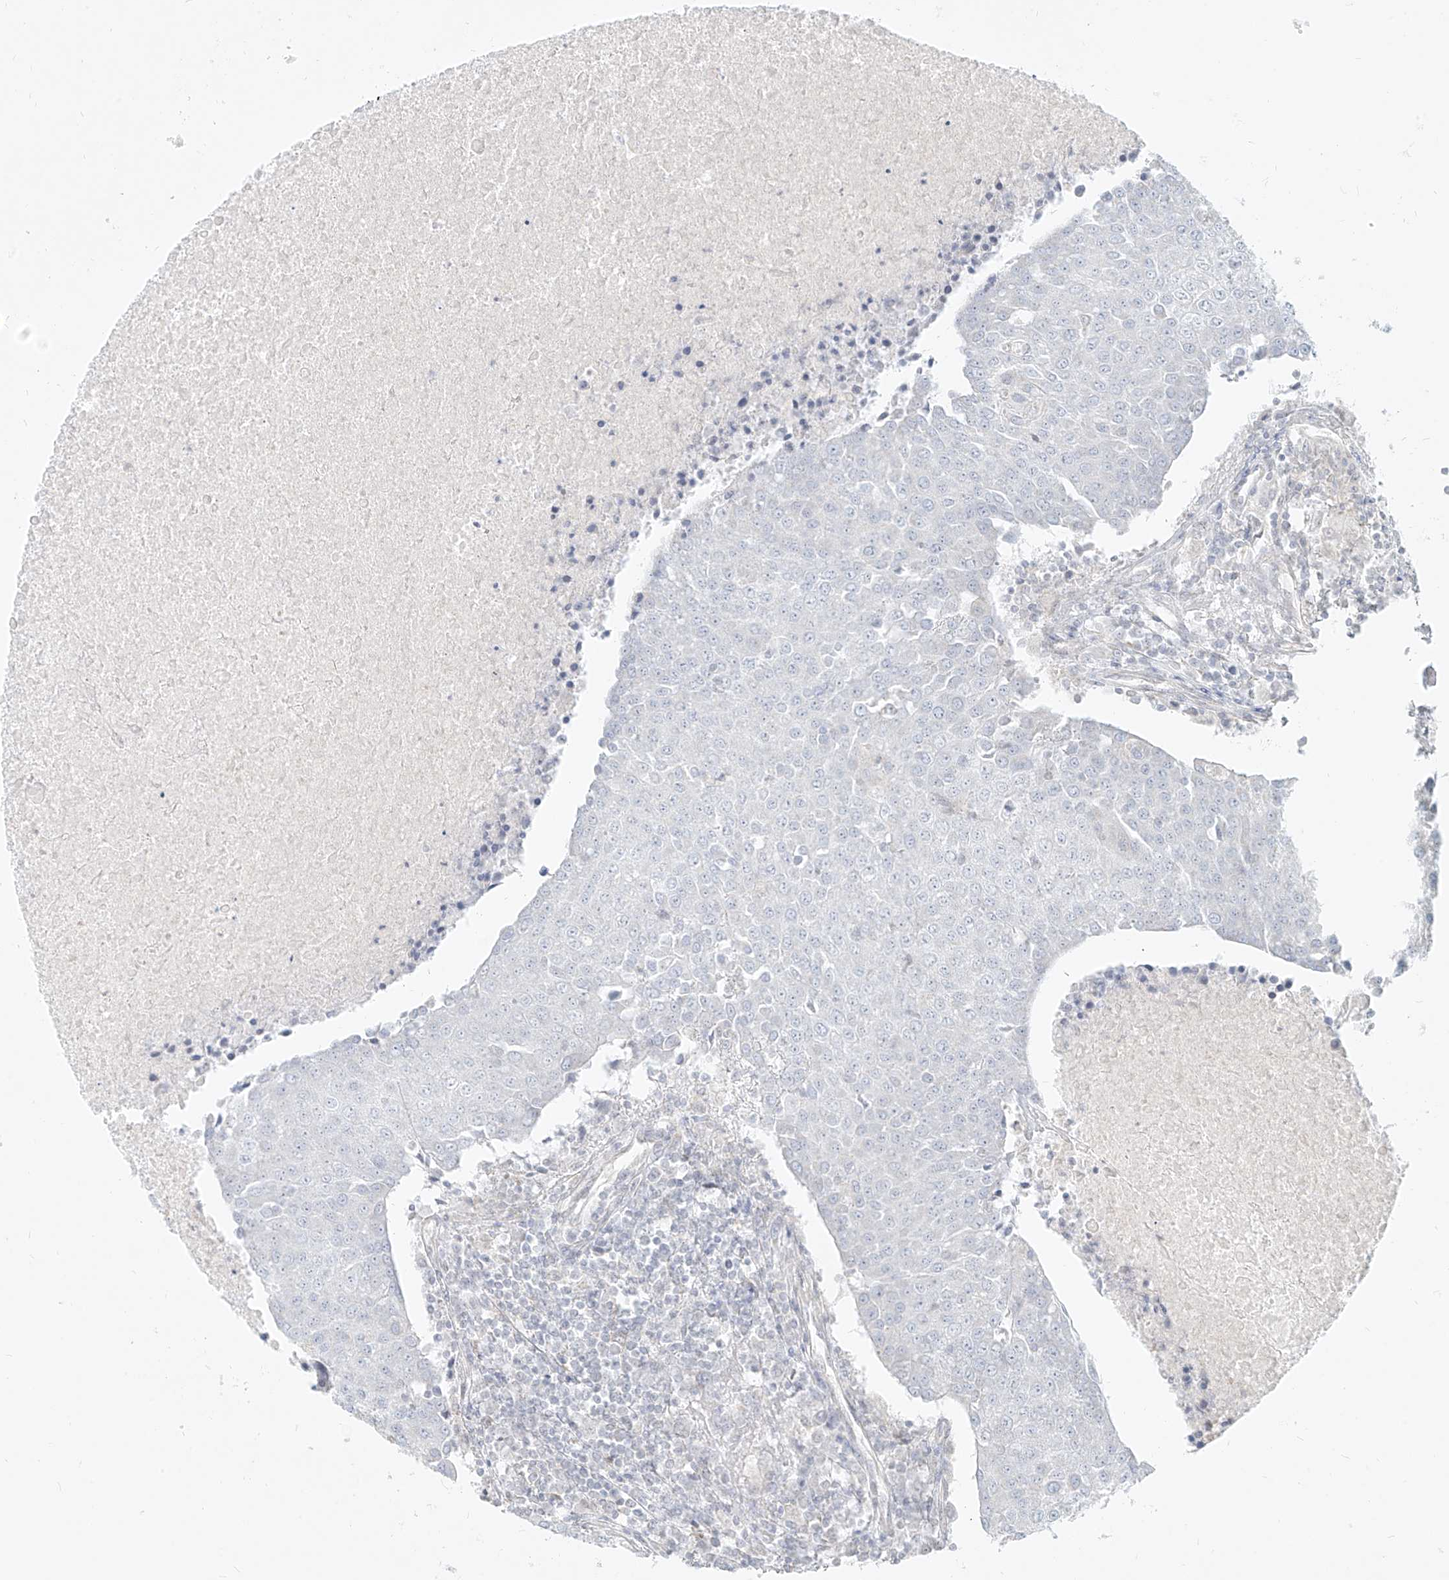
{"staining": {"intensity": "negative", "quantity": "none", "location": "none"}, "tissue": "urothelial cancer", "cell_type": "Tumor cells", "image_type": "cancer", "snomed": [{"axis": "morphology", "description": "Urothelial carcinoma, High grade"}, {"axis": "topography", "description": "Urinary bladder"}], "caption": "DAB (3,3'-diaminobenzidine) immunohistochemical staining of high-grade urothelial carcinoma demonstrates no significant expression in tumor cells.", "gene": "ITPKB", "patient": {"sex": "female", "age": 85}}